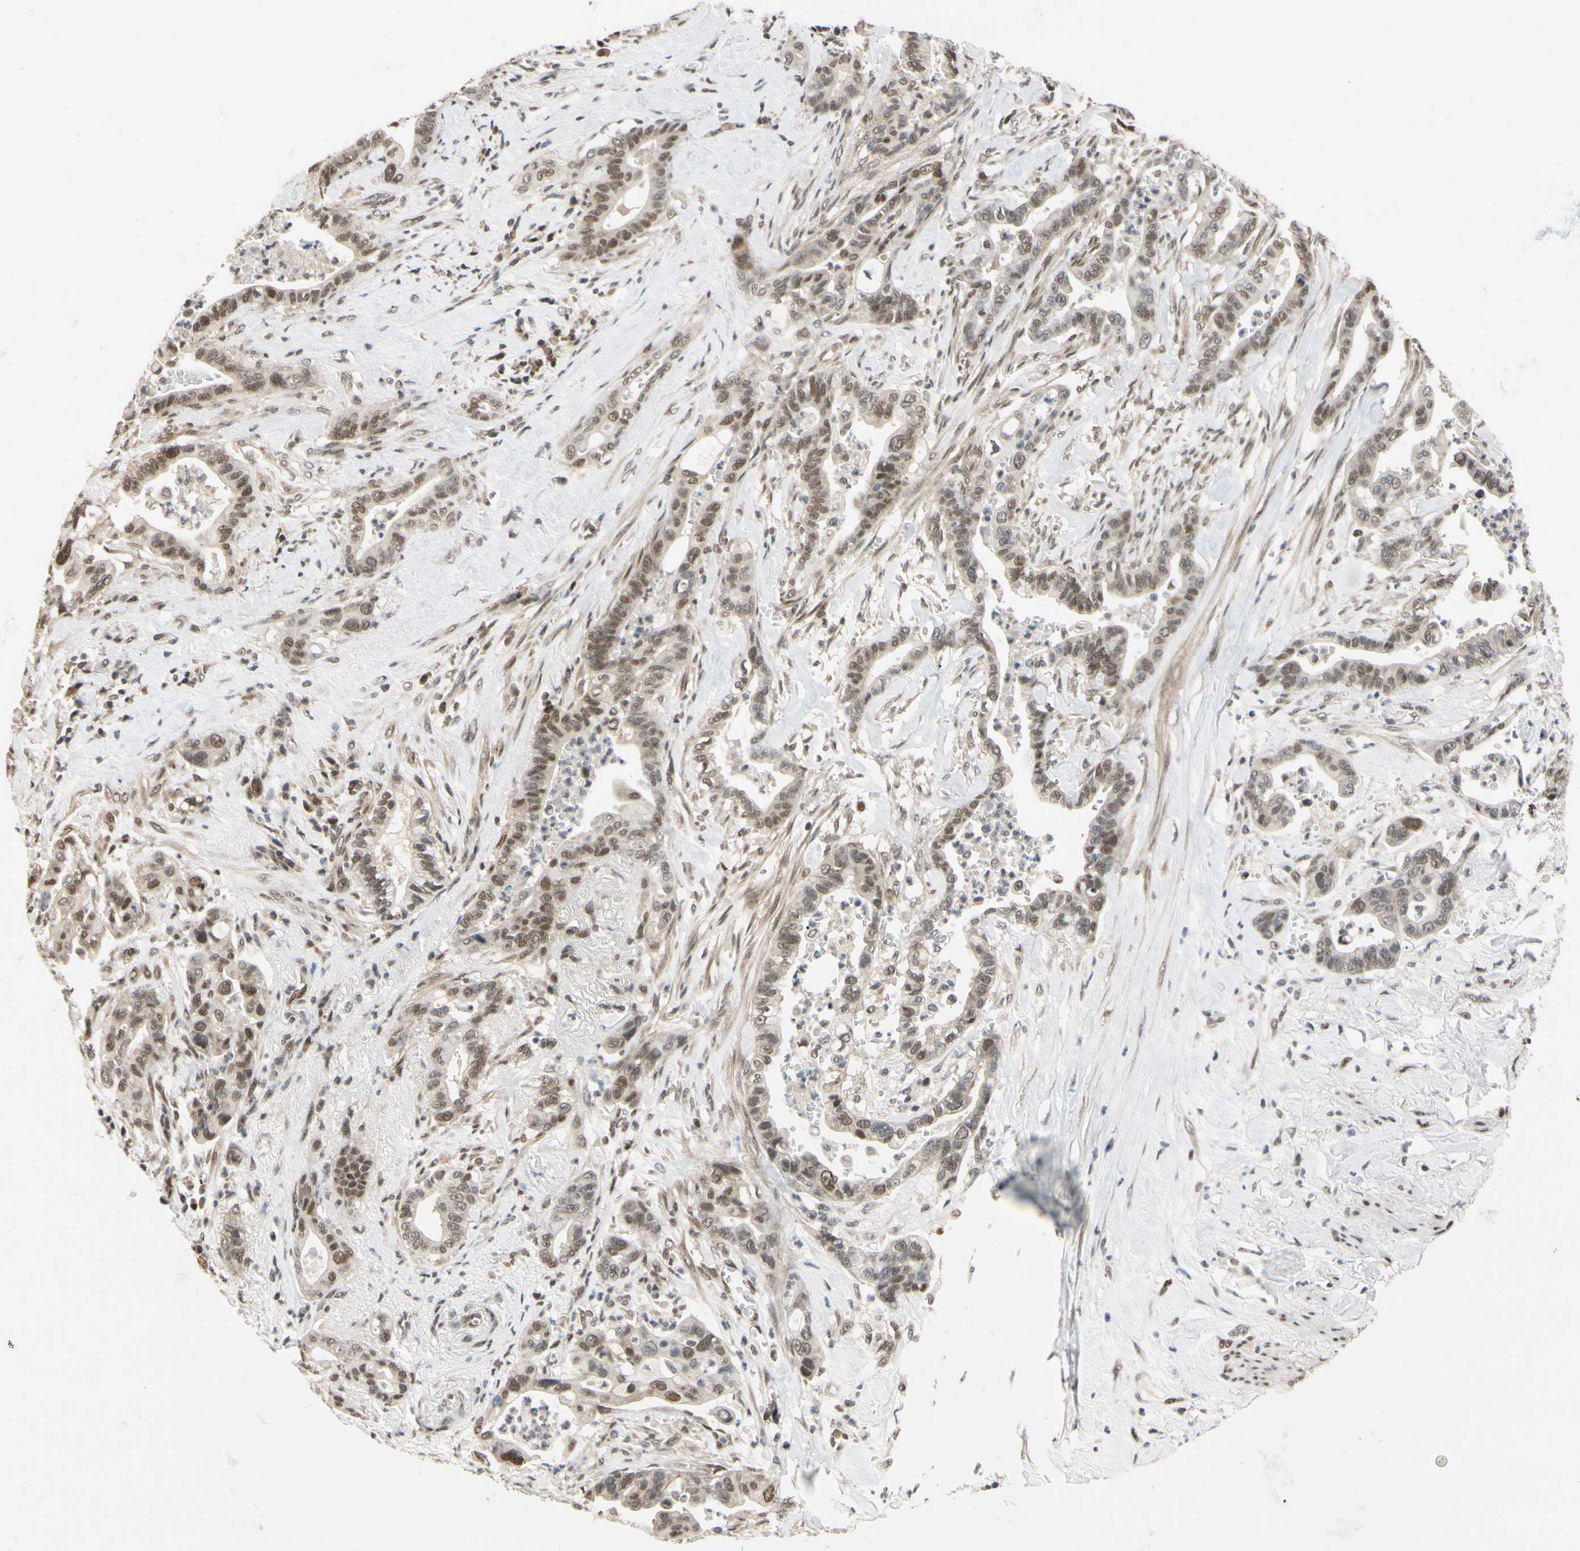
{"staining": {"intensity": "weak", "quantity": ">75%", "location": "nuclear"}, "tissue": "pancreatic cancer", "cell_type": "Tumor cells", "image_type": "cancer", "snomed": [{"axis": "morphology", "description": "Adenocarcinoma, NOS"}, {"axis": "topography", "description": "Pancreas"}], "caption": "The micrograph displays a brown stain indicating the presence of a protein in the nuclear of tumor cells in pancreatic adenocarcinoma. Immunohistochemistry (ihc) stains the protein of interest in brown and the nuclei are stained blue.", "gene": "TAF4", "patient": {"sex": "male", "age": 70}}